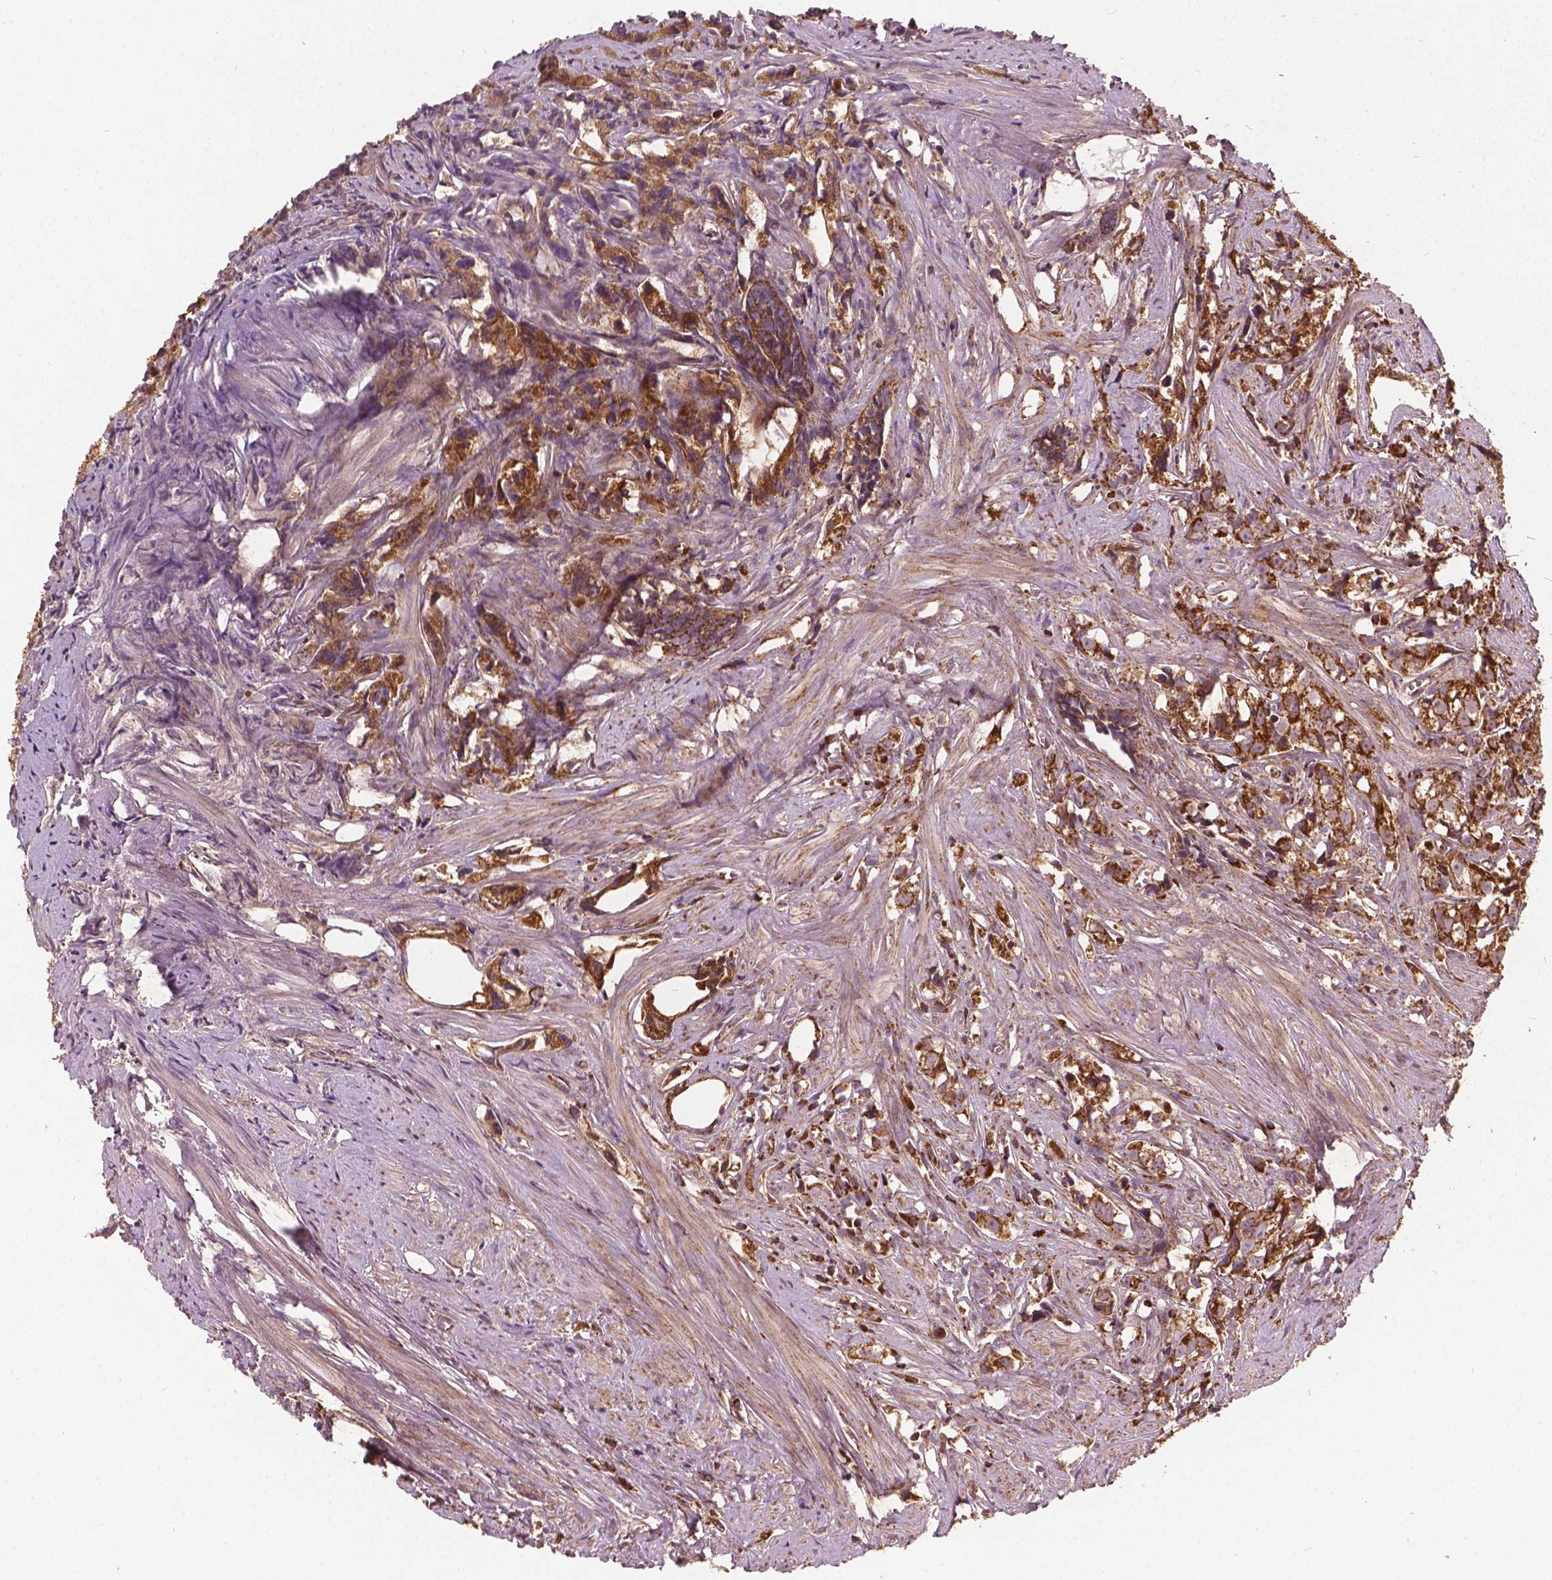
{"staining": {"intensity": "strong", "quantity": ">75%", "location": "cytoplasmic/membranous"}, "tissue": "prostate cancer", "cell_type": "Tumor cells", "image_type": "cancer", "snomed": [{"axis": "morphology", "description": "Adenocarcinoma, High grade"}, {"axis": "topography", "description": "Prostate"}], "caption": "Strong cytoplasmic/membranous protein staining is appreciated in approximately >75% of tumor cells in prostate cancer (high-grade adenocarcinoma).", "gene": "UBXN2A", "patient": {"sex": "male", "age": 68}}